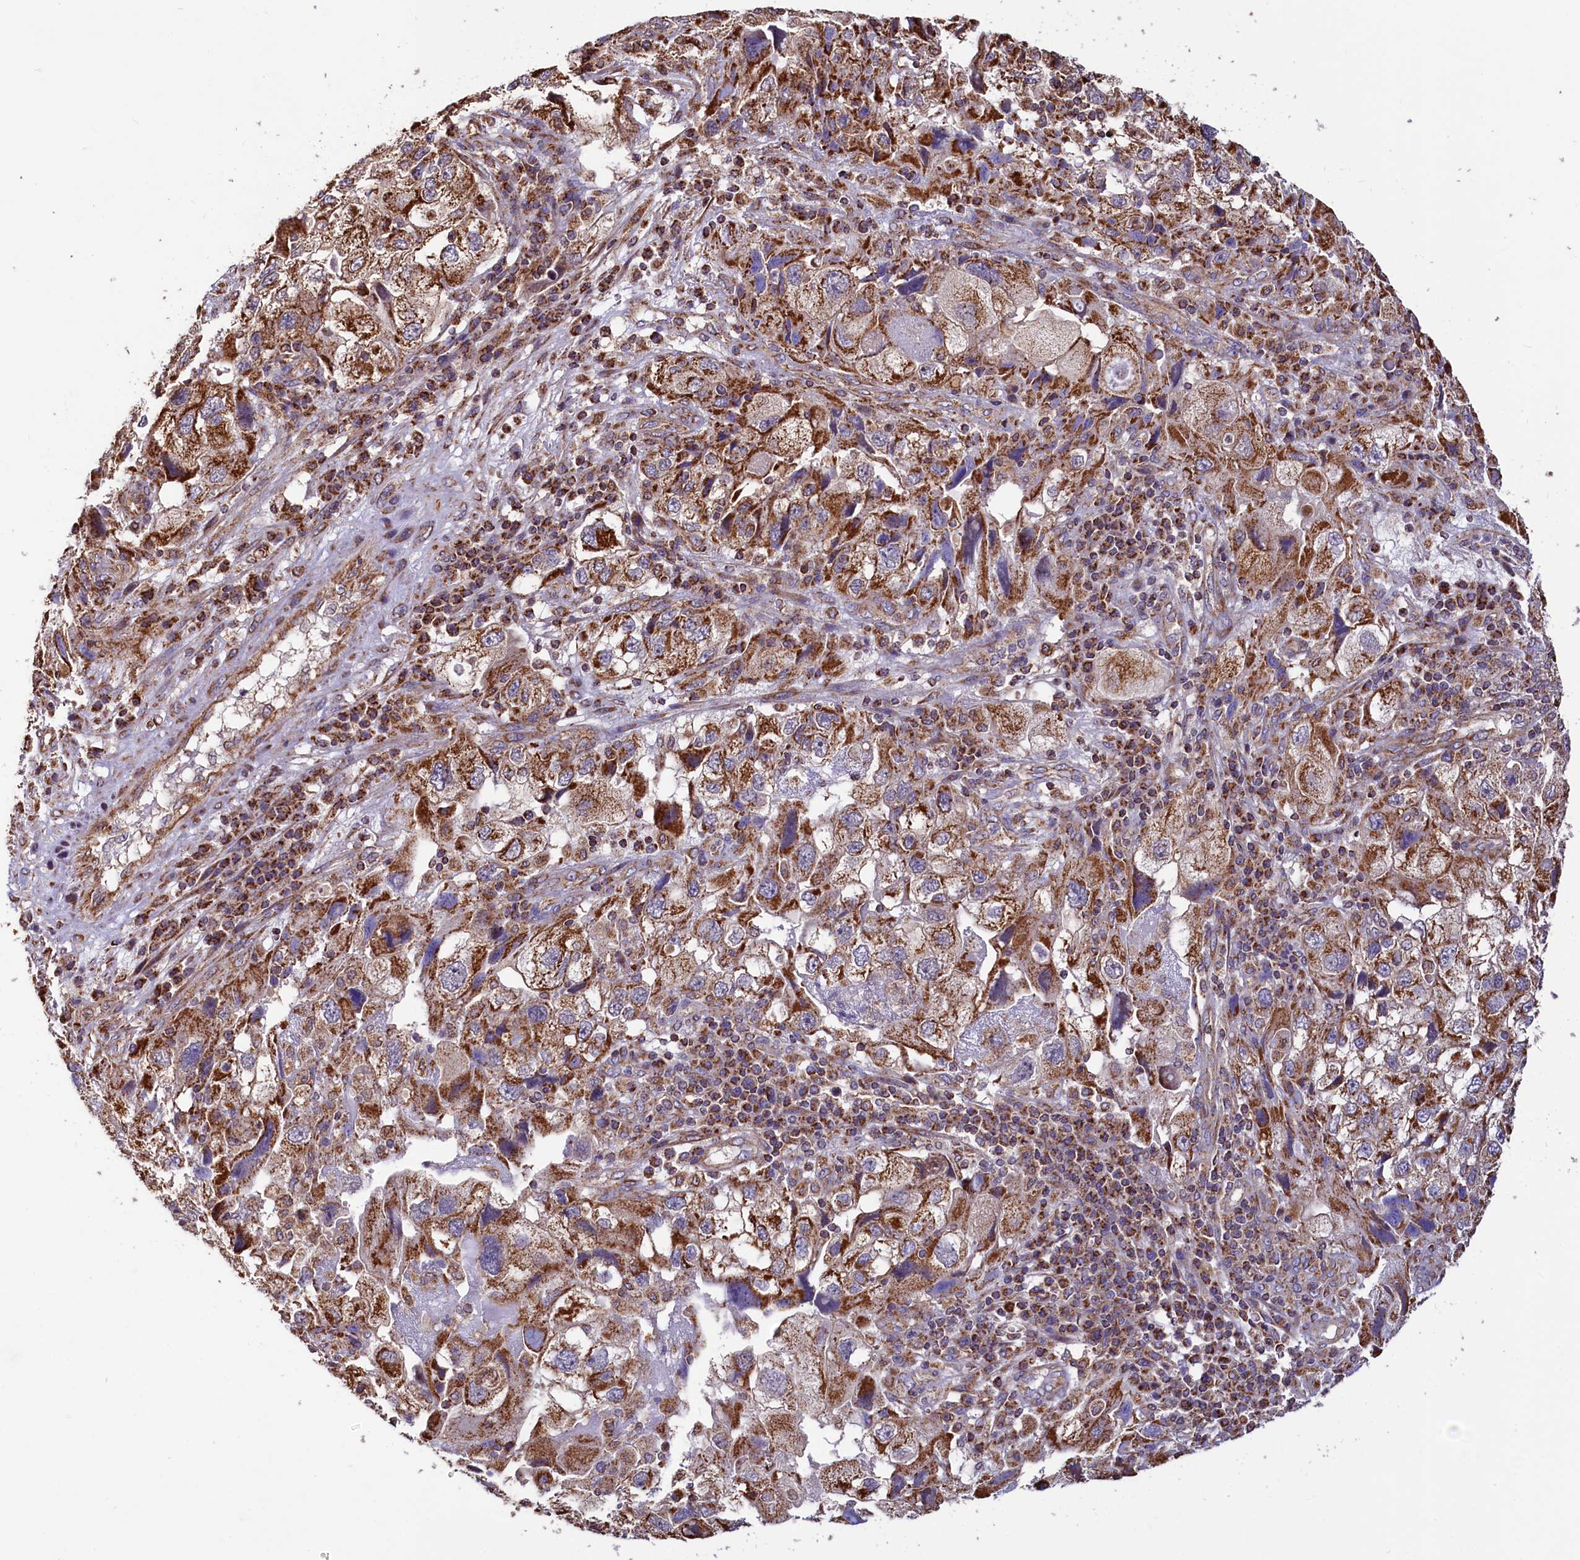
{"staining": {"intensity": "moderate", "quantity": ">75%", "location": "cytoplasmic/membranous"}, "tissue": "endometrial cancer", "cell_type": "Tumor cells", "image_type": "cancer", "snomed": [{"axis": "morphology", "description": "Adenocarcinoma, NOS"}, {"axis": "topography", "description": "Endometrium"}], "caption": "IHC micrograph of adenocarcinoma (endometrial) stained for a protein (brown), which exhibits medium levels of moderate cytoplasmic/membranous staining in approximately >75% of tumor cells.", "gene": "NUDT15", "patient": {"sex": "female", "age": 49}}